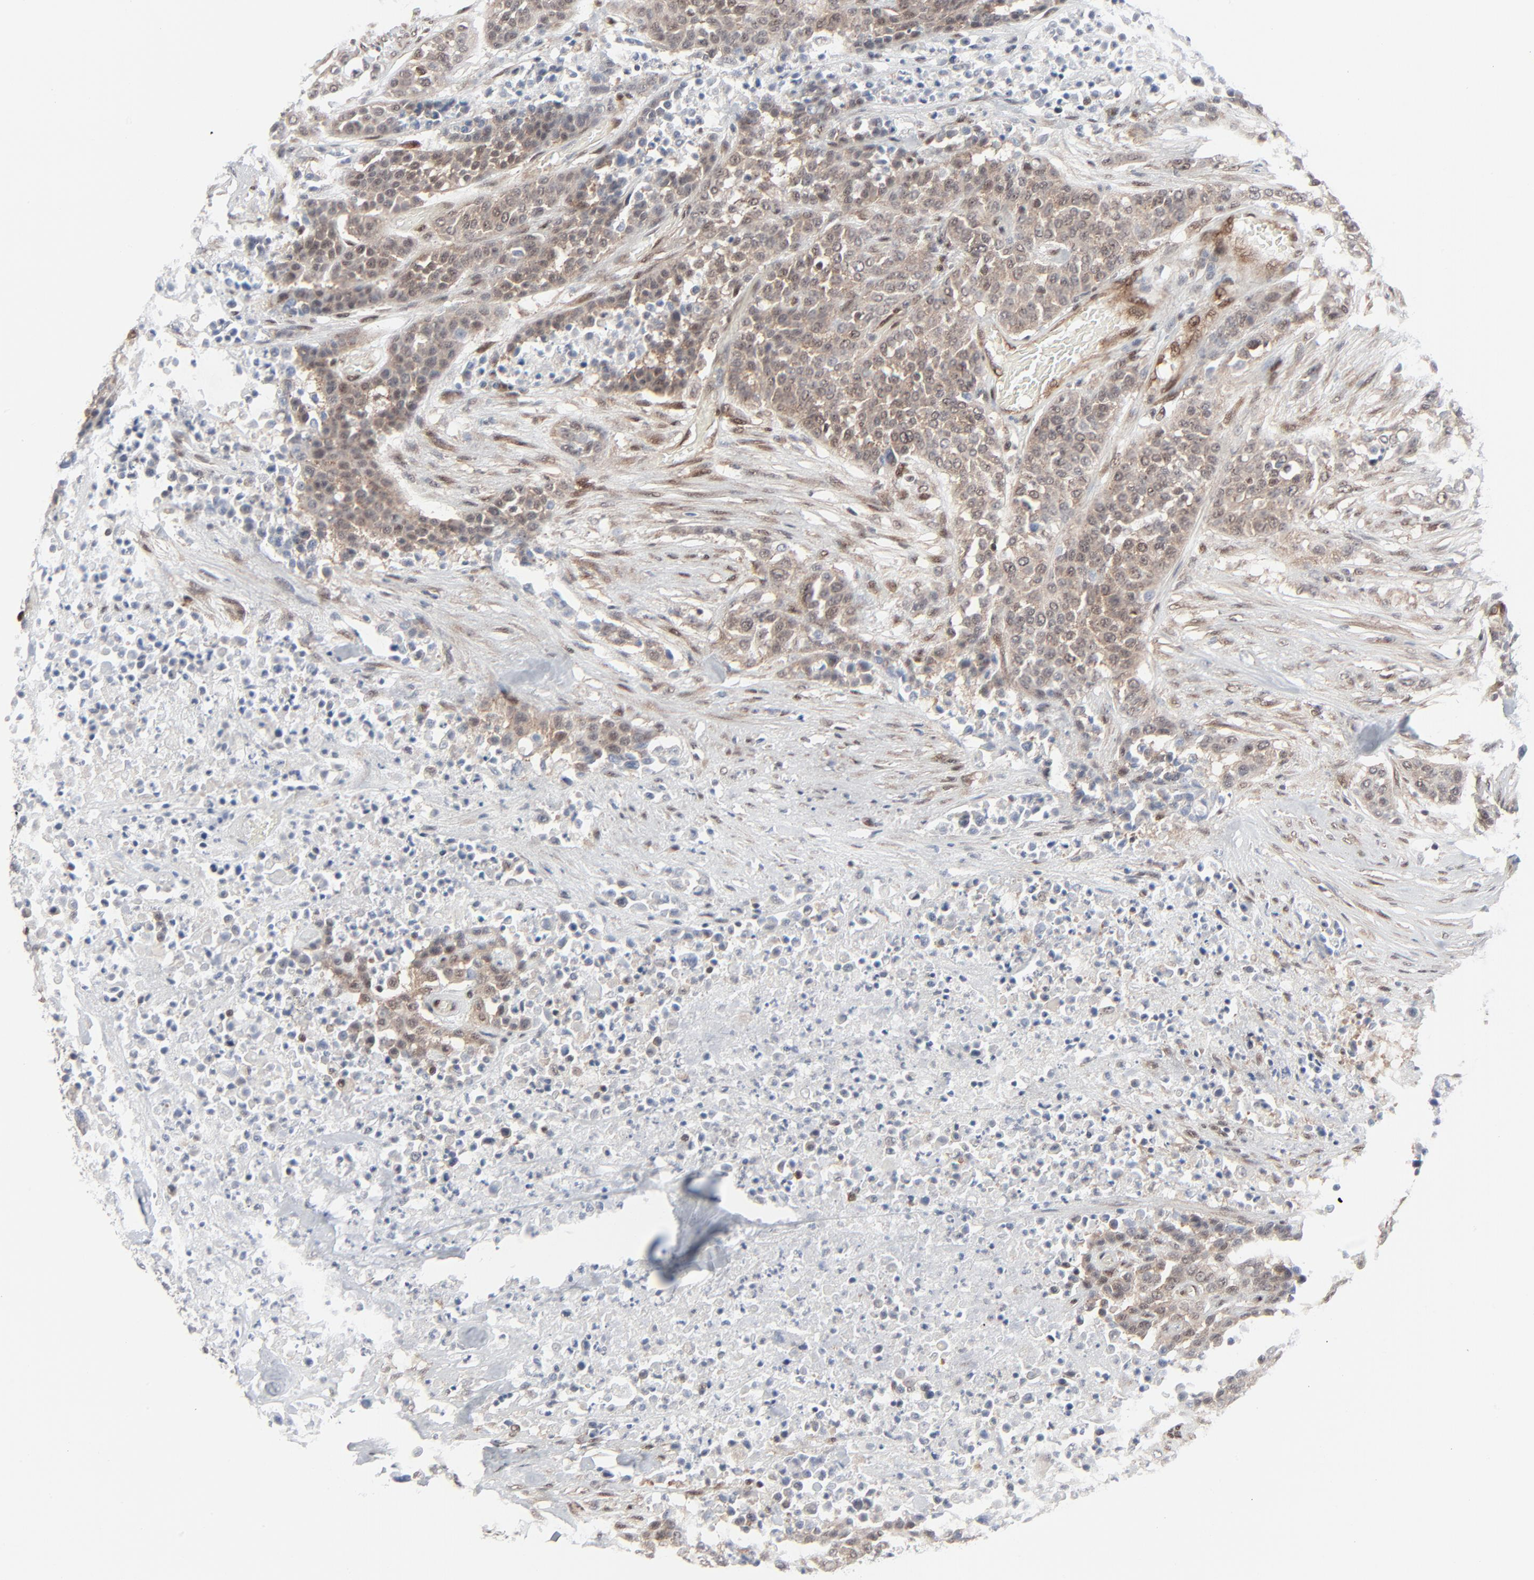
{"staining": {"intensity": "weak", "quantity": ">75%", "location": "cytoplasmic/membranous"}, "tissue": "urothelial cancer", "cell_type": "Tumor cells", "image_type": "cancer", "snomed": [{"axis": "morphology", "description": "Urothelial carcinoma, High grade"}, {"axis": "topography", "description": "Urinary bladder"}], "caption": "Immunohistochemical staining of urothelial cancer shows low levels of weak cytoplasmic/membranous expression in about >75% of tumor cells. Nuclei are stained in blue.", "gene": "AKT1", "patient": {"sex": "male", "age": 74}}